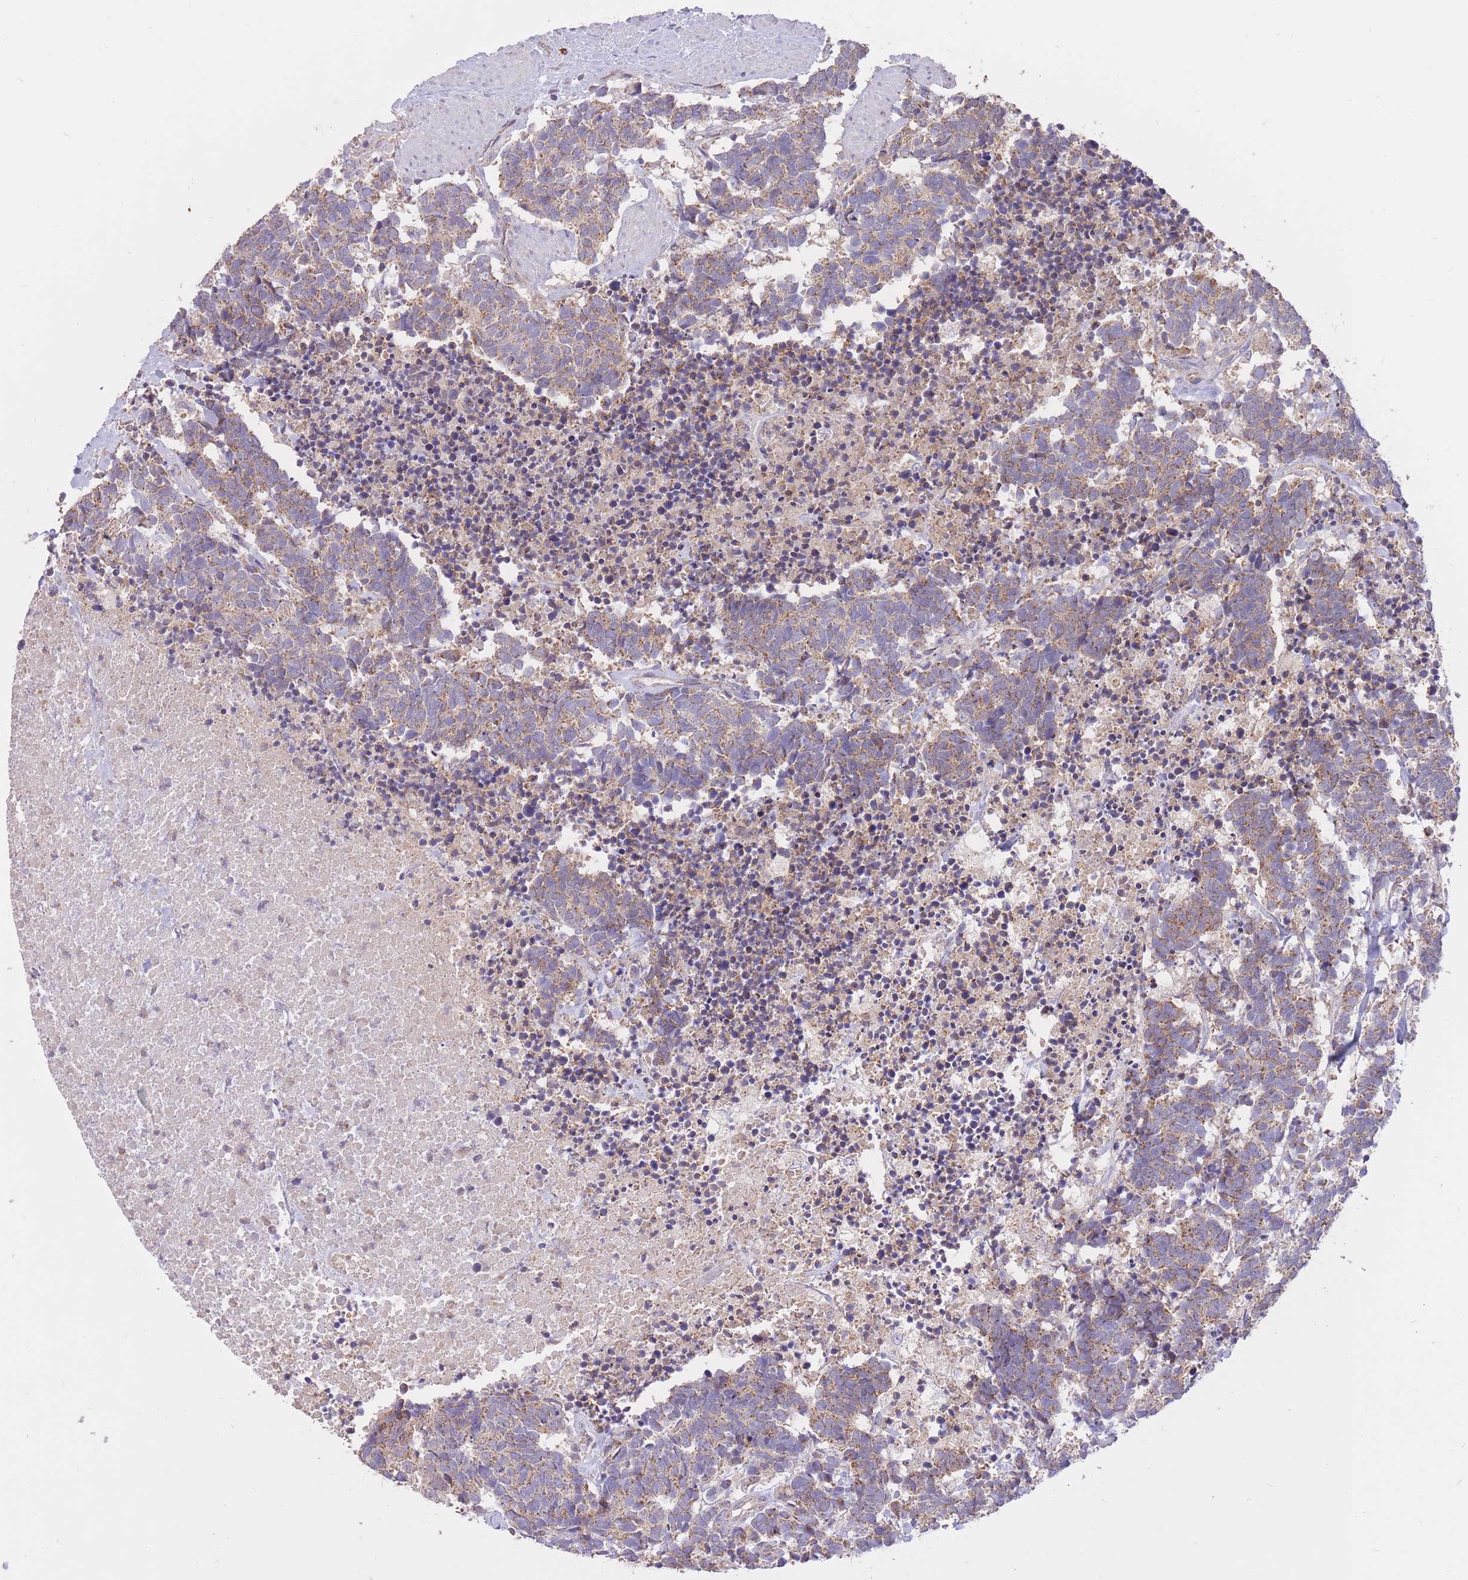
{"staining": {"intensity": "weak", "quantity": ">75%", "location": "cytoplasmic/membranous"}, "tissue": "carcinoid", "cell_type": "Tumor cells", "image_type": "cancer", "snomed": [{"axis": "morphology", "description": "Carcinoma, NOS"}, {"axis": "morphology", "description": "Carcinoid, malignant, NOS"}, {"axis": "topography", "description": "Prostate"}], "caption": "Immunohistochemical staining of carcinoid displays low levels of weak cytoplasmic/membranous expression in about >75% of tumor cells. Using DAB (3,3'-diaminobenzidine) (brown) and hematoxylin (blue) stains, captured at high magnification using brightfield microscopy.", "gene": "PREP", "patient": {"sex": "male", "age": 57}}